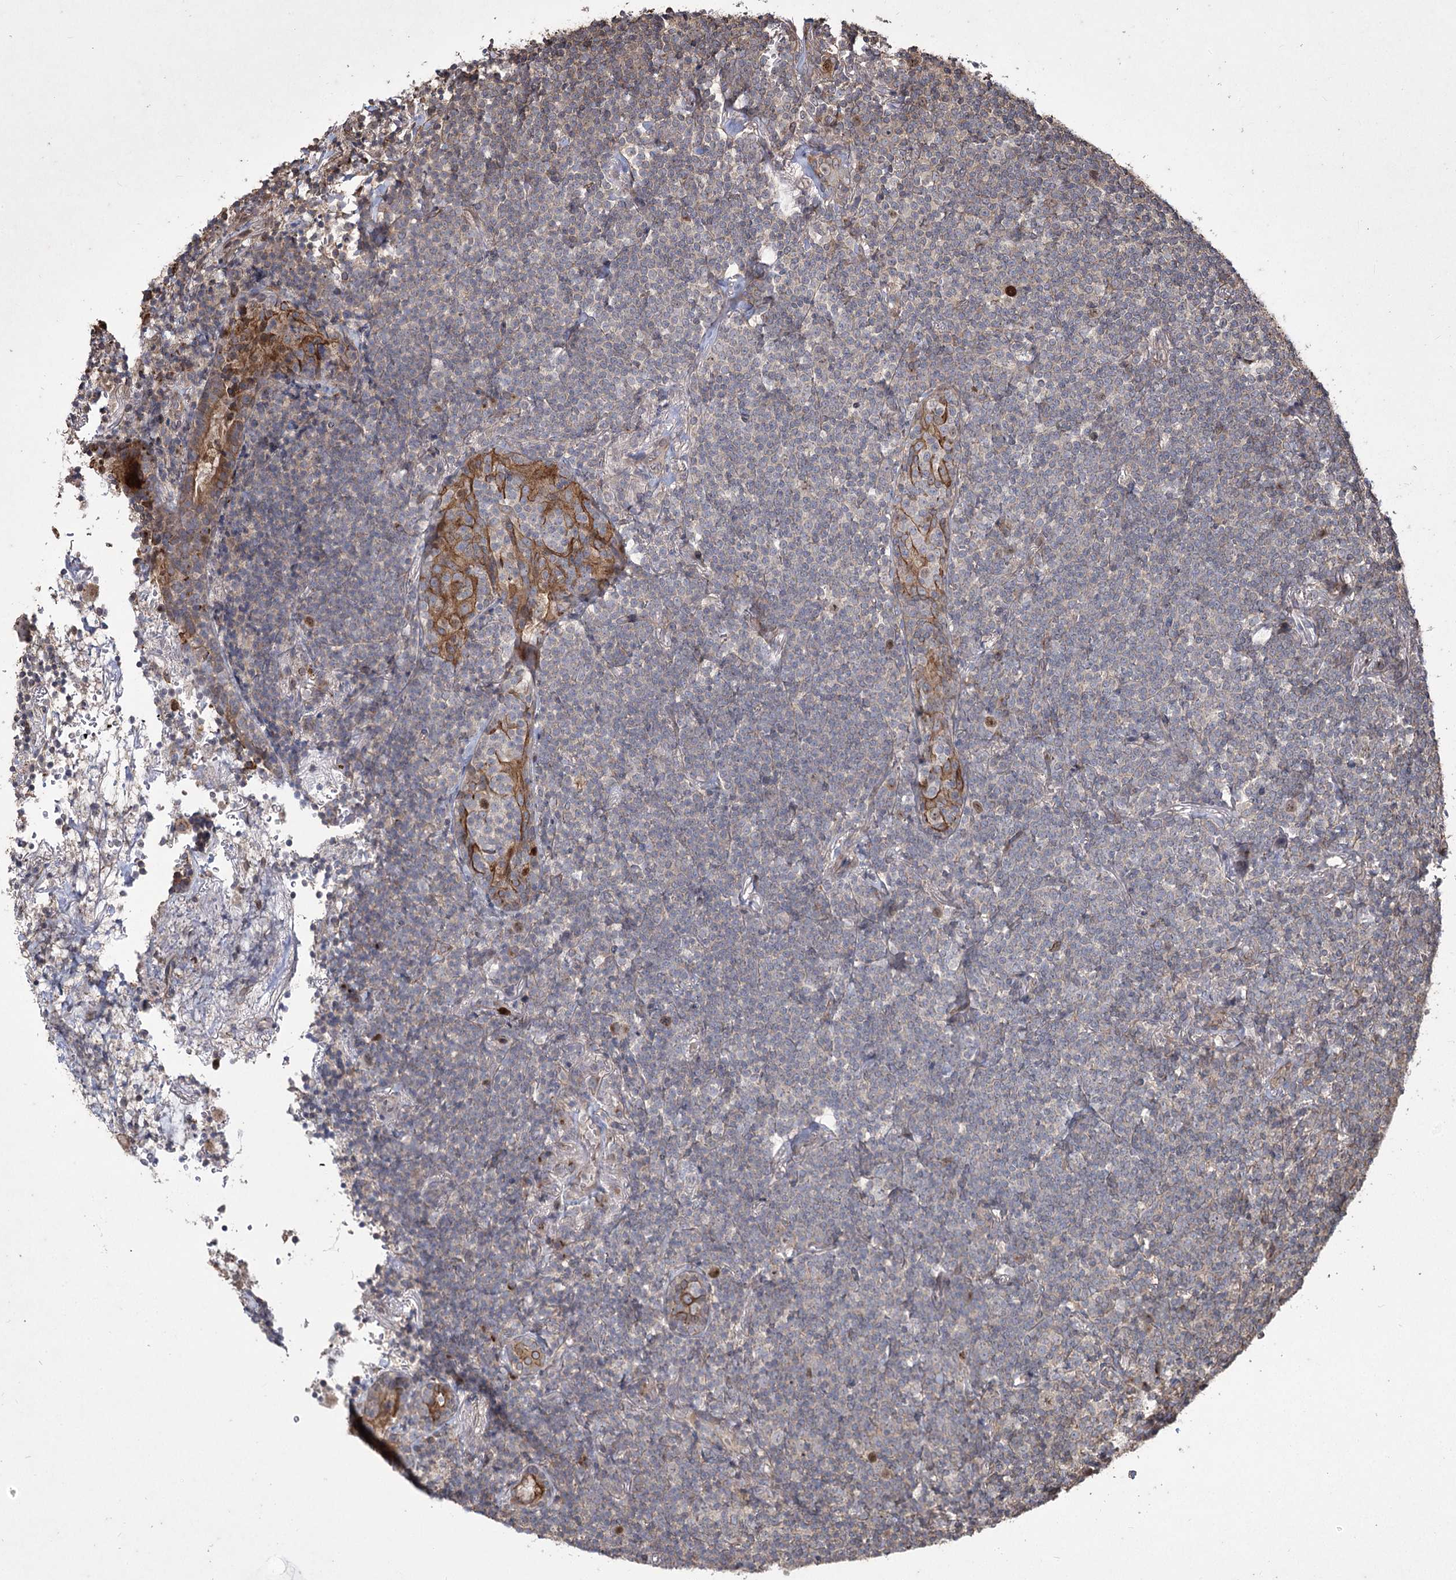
{"staining": {"intensity": "negative", "quantity": "none", "location": "none"}, "tissue": "lymphoma", "cell_type": "Tumor cells", "image_type": "cancer", "snomed": [{"axis": "morphology", "description": "Malignant lymphoma, non-Hodgkin's type, Low grade"}, {"axis": "topography", "description": "Lung"}], "caption": "DAB immunohistochemical staining of lymphoma reveals no significant positivity in tumor cells.", "gene": "PRC1", "patient": {"sex": "female", "age": 71}}